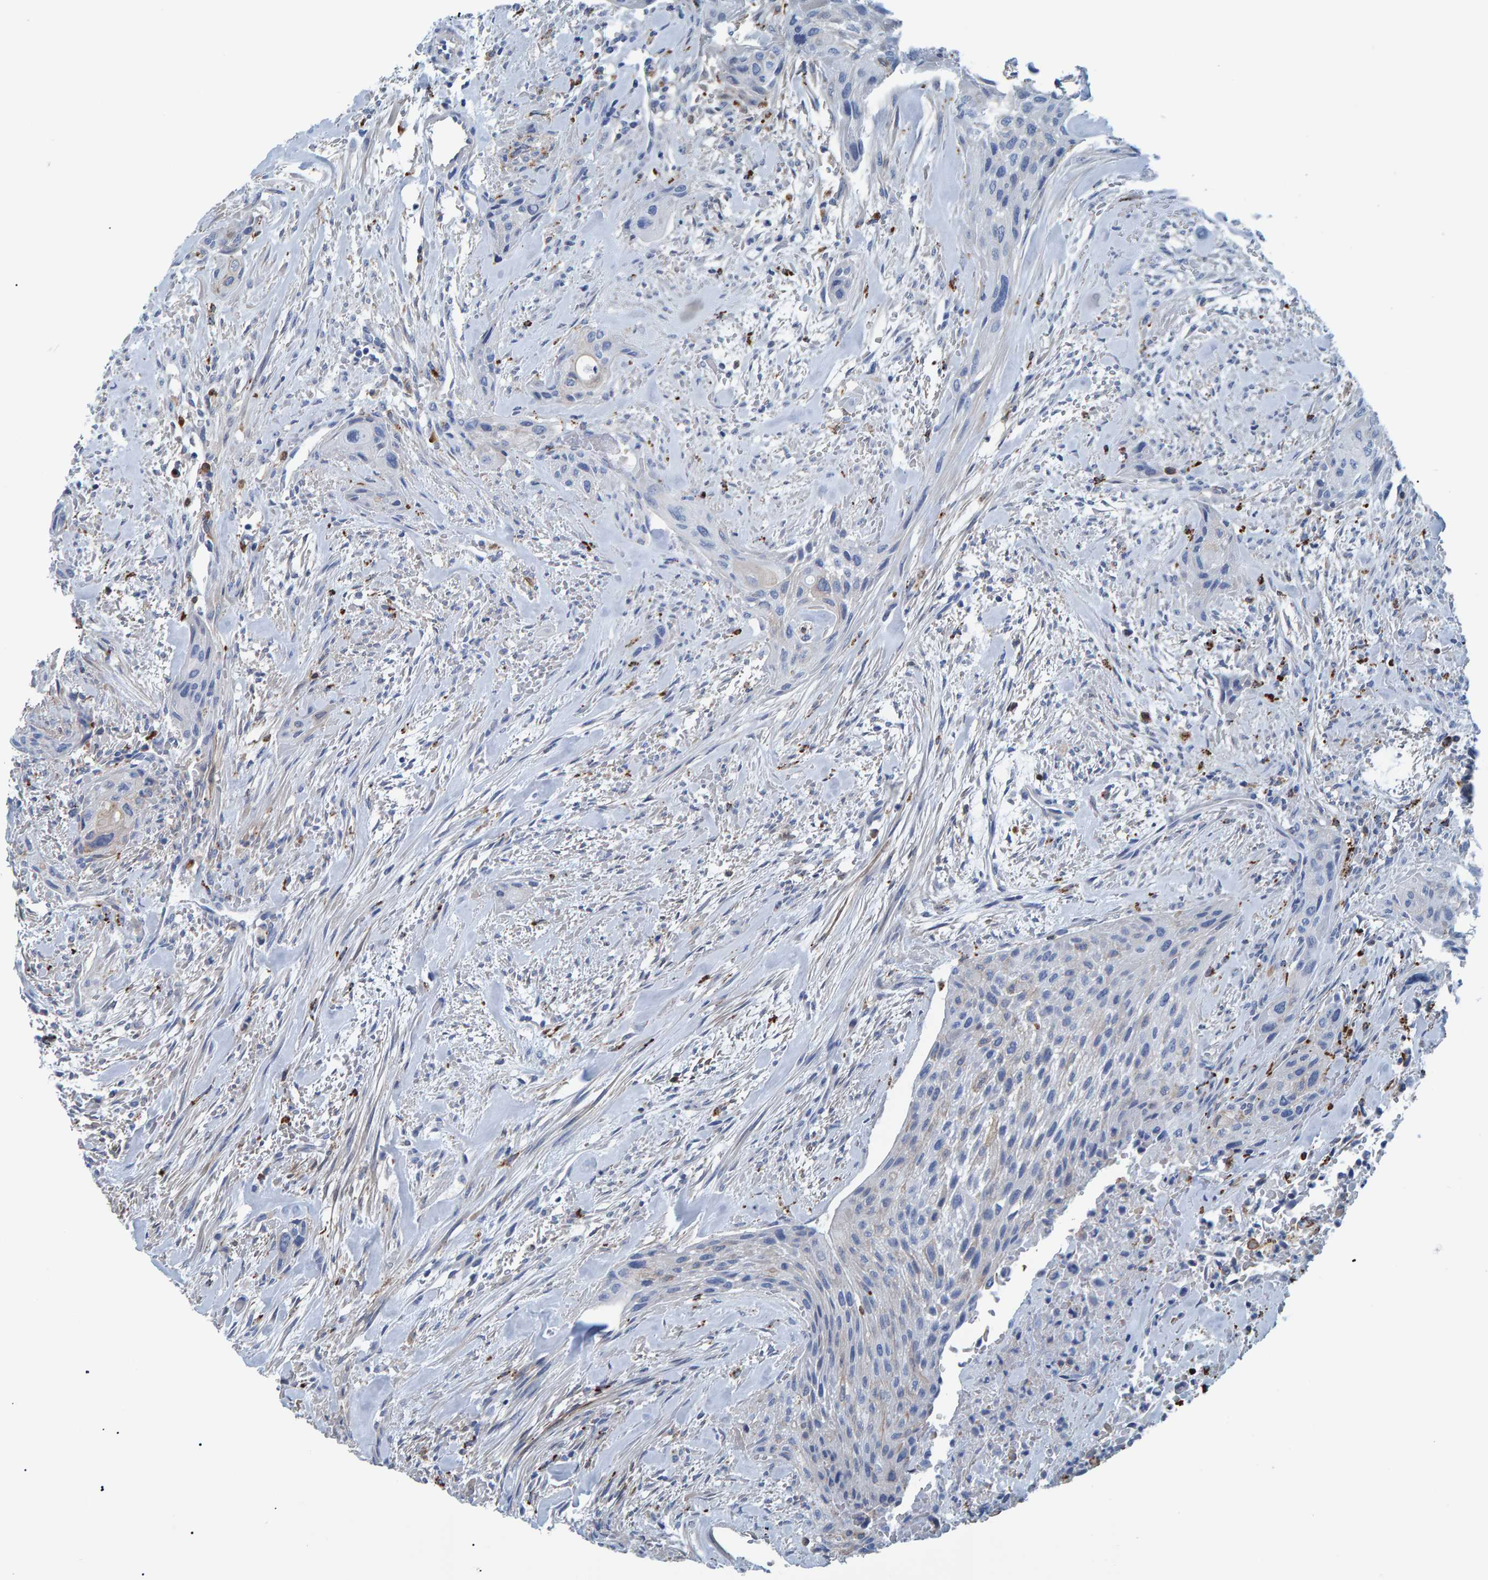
{"staining": {"intensity": "negative", "quantity": "none", "location": "none"}, "tissue": "urothelial cancer", "cell_type": "Tumor cells", "image_type": "cancer", "snomed": [{"axis": "morphology", "description": "Urothelial carcinoma, Low grade"}, {"axis": "morphology", "description": "Urothelial carcinoma, High grade"}, {"axis": "topography", "description": "Urinary bladder"}], "caption": "Immunohistochemistry histopathology image of urothelial carcinoma (low-grade) stained for a protein (brown), which demonstrates no positivity in tumor cells.", "gene": "IDO1", "patient": {"sex": "male", "age": 35}}